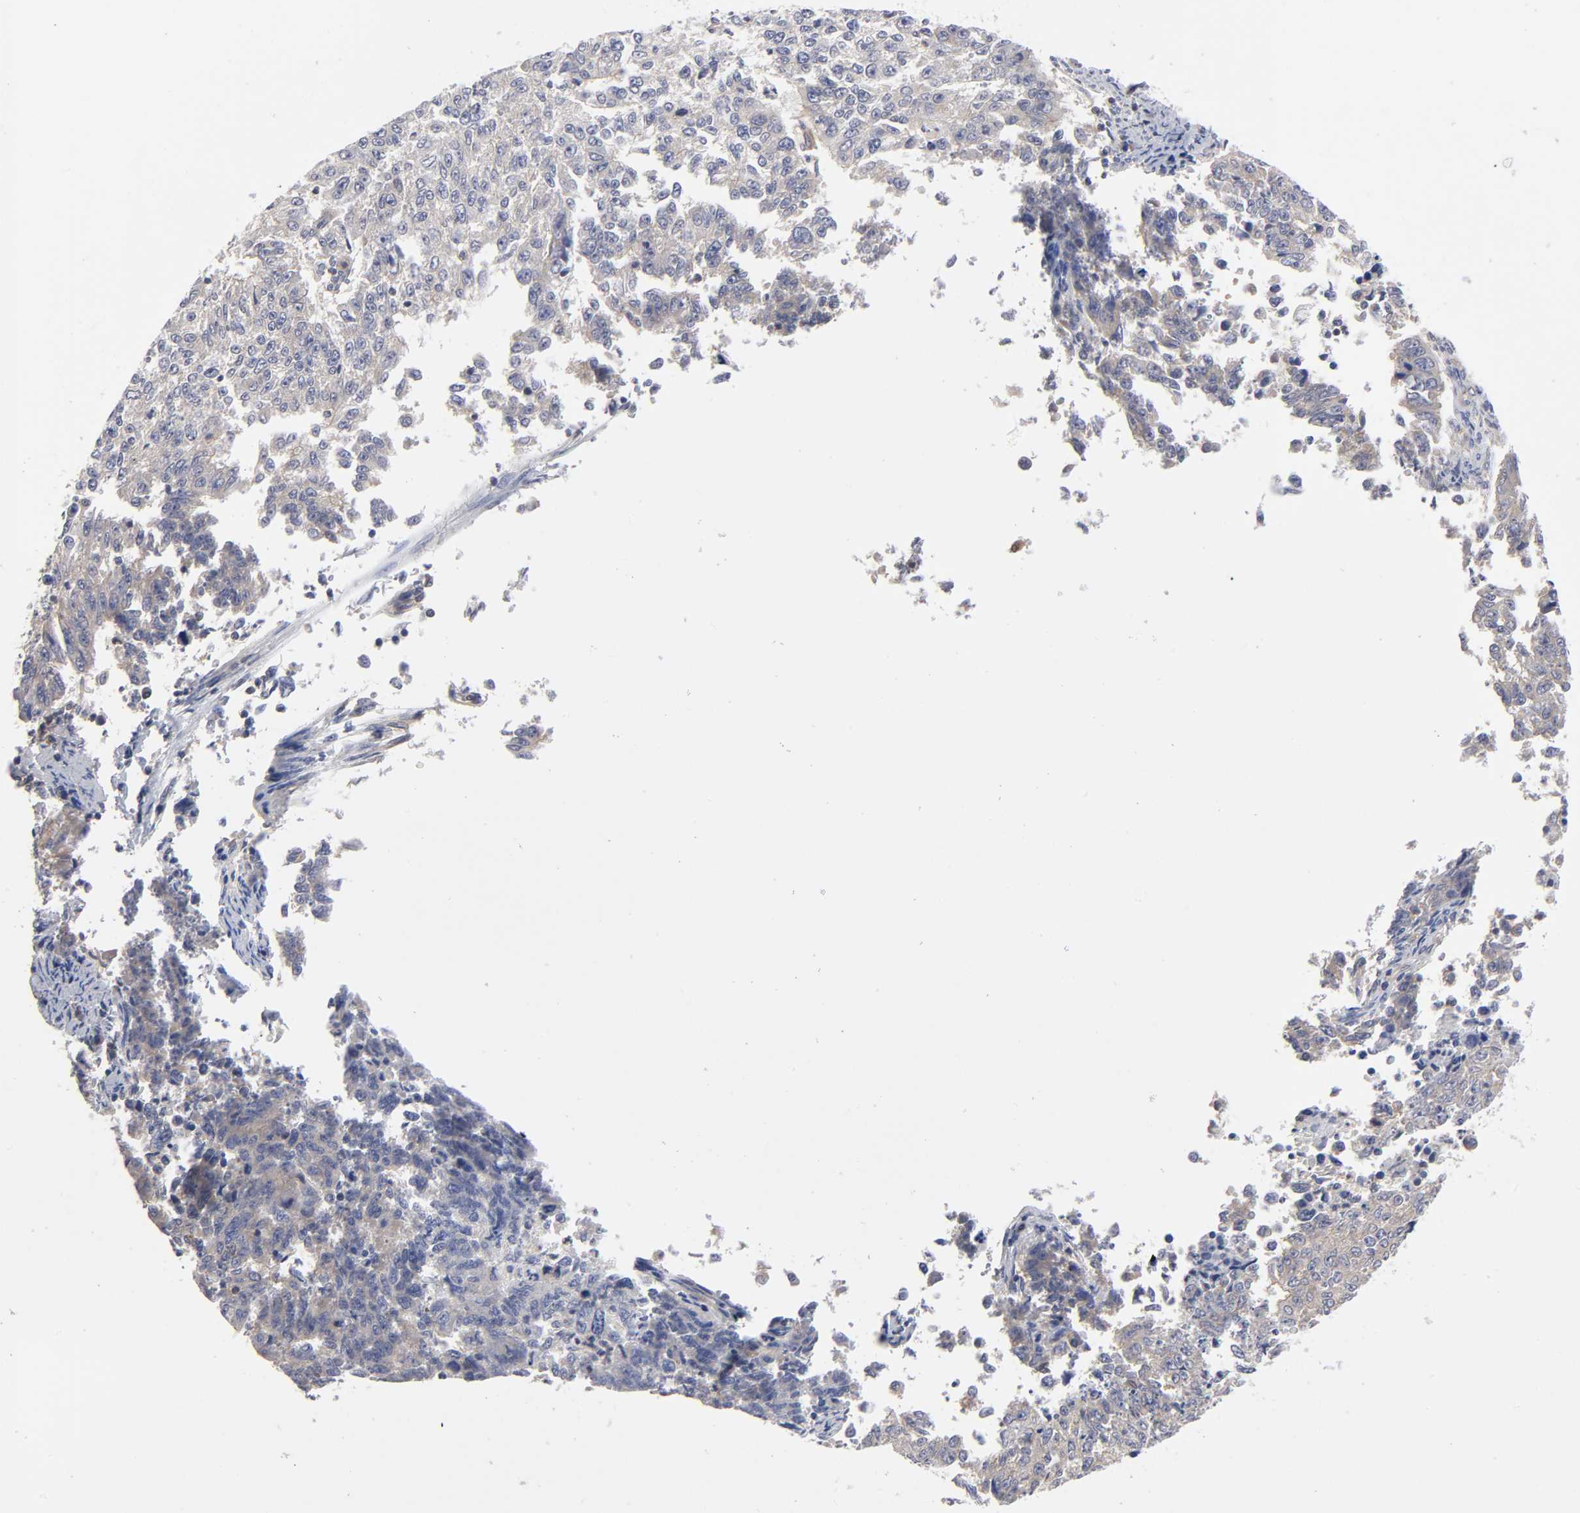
{"staining": {"intensity": "weak", "quantity": "25%-75%", "location": "cytoplasmic/membranous"}, "tissue": "endometrial cancer", "cell_type": "Tumor cells", "image_type": "cancer", "snomed": [{"axis": "morphology", "description": "Adenocarcinoma, NOS"}, {"axis": "topography", "description": "Endometrium"}], "caption": "Protein analysis of endometrial cancer tissue shows weak cytoplasmic/membranous expression in approximately 25%-75% of tumor cells.", "gene": "STRN3", "patient": {"sex": "female", "age": 42}}